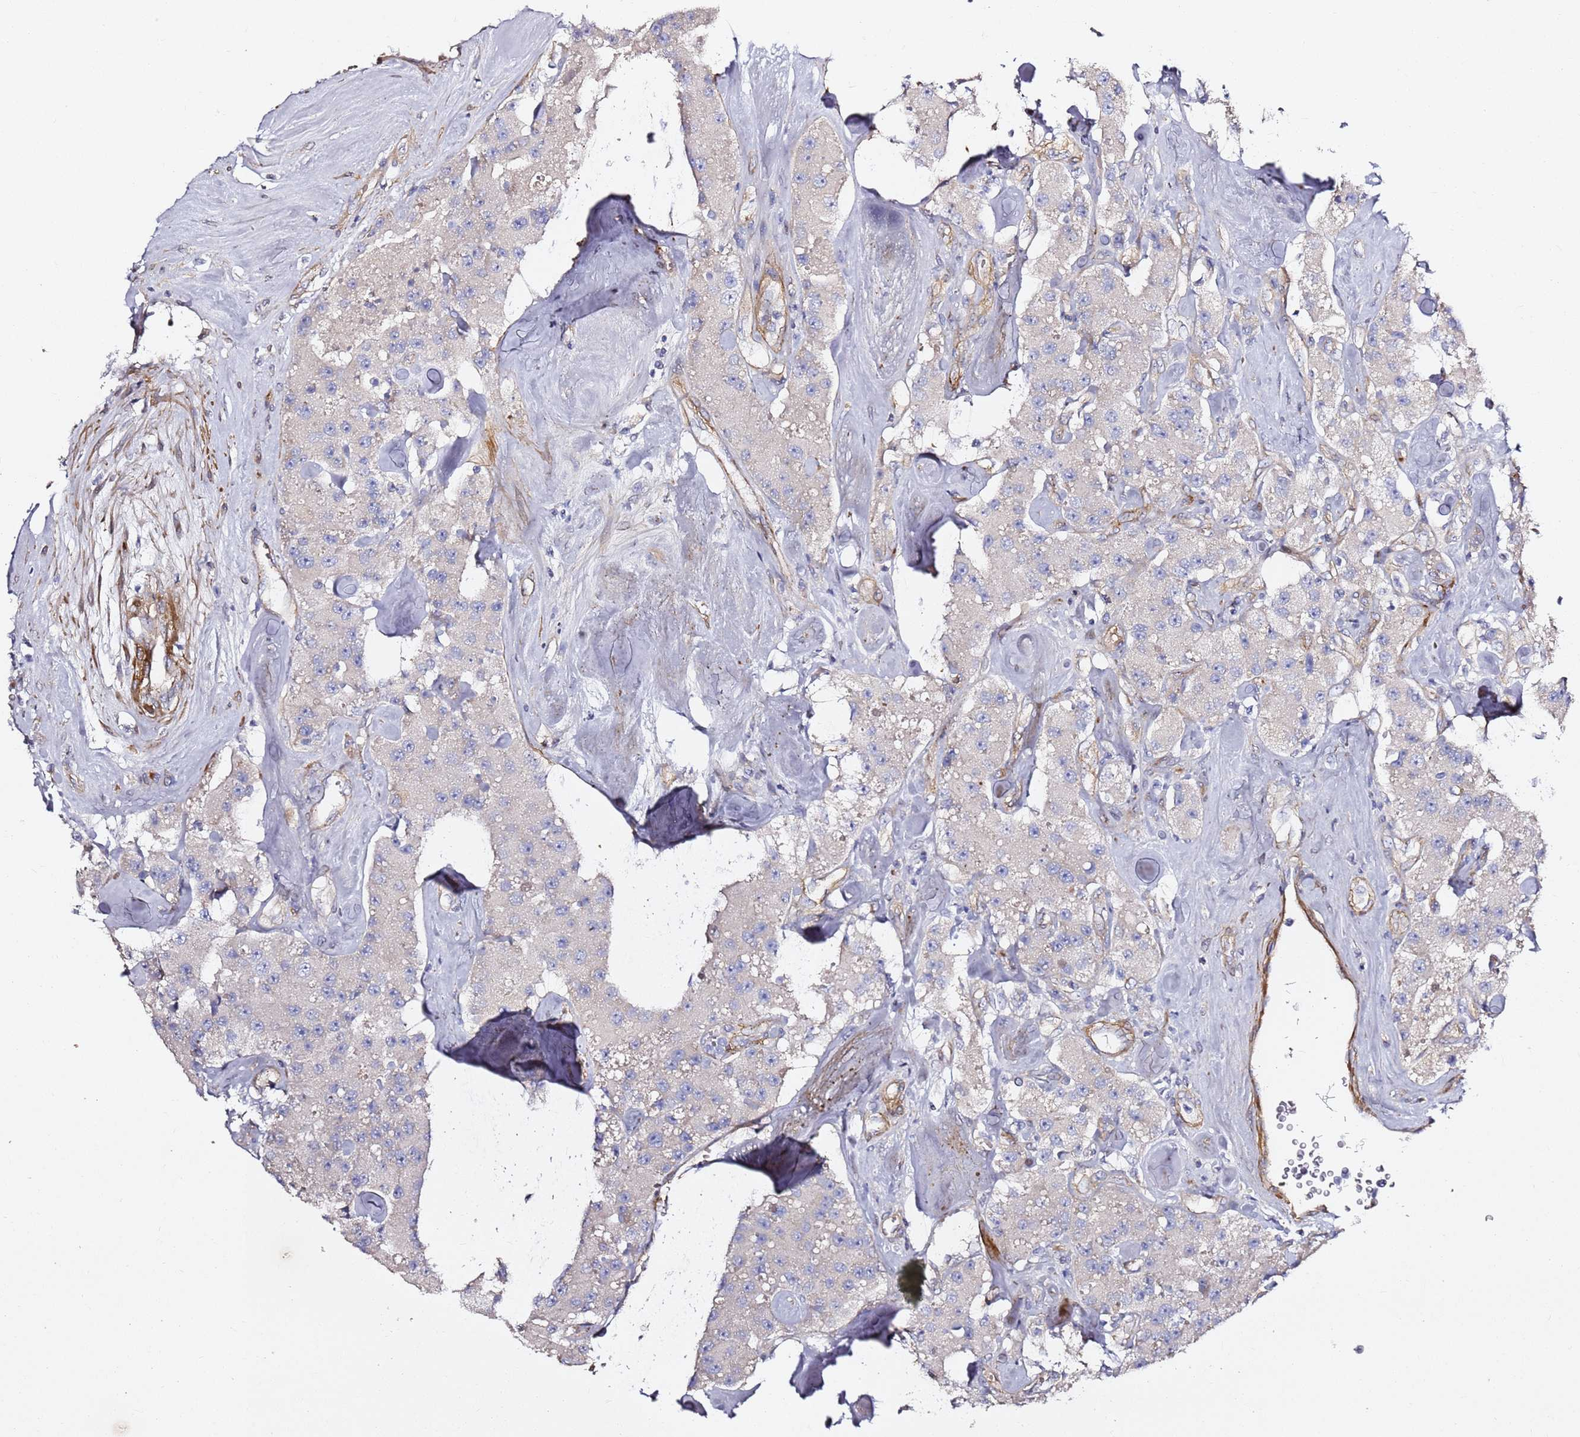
{"staining": {"intensity": "negative", "quantity": "none", "location": "none"}, "tissue": "carcinoid", "cell_type": "Tumor cells", "image_type": "cancer", "snomed": [{"axis": "morphology", "description": "Carcinoid, malignant, NOS"}, {"axis": "topography", "description": "Pancreas"}], "caption": "Tumor cells show no significant expression in malignant carcinoid.", "gene": "EPS8L1", "patient": {"sex": "male", "age": 41}}